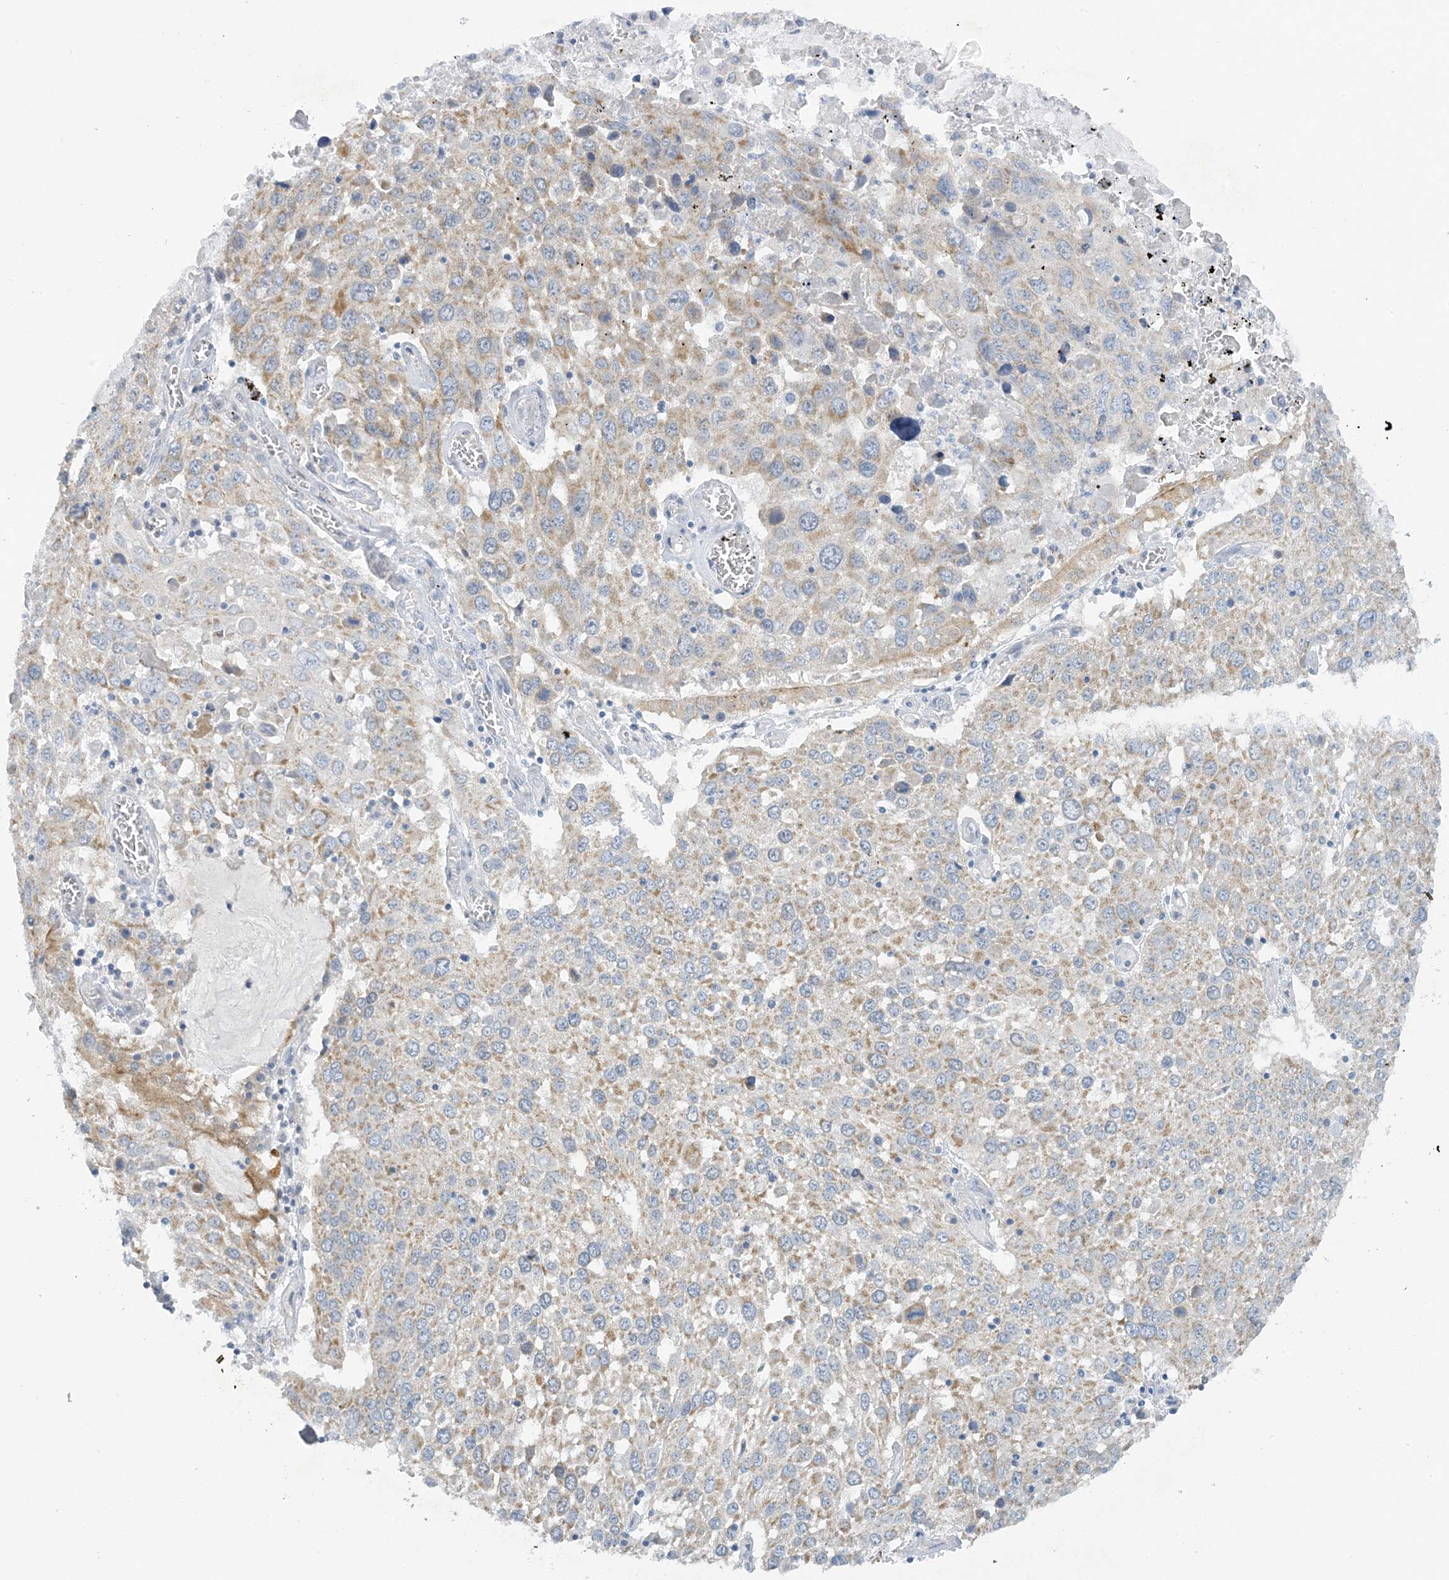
{"staining": {"intensity": "weak", "quantity": "25%-75%", "location": "cytoplasmic/membranous"}, "tissue": "lung cancer", "cell_type": "Tumor cells", "image_type": "cancer", "snomed": [{"axis": "morphology", "description": "Squamous cell carcinoma, NOS"}, {"axis": "topography", "description": "Lung"}], "caption": "Immunohistochemical staining of human squamous cell carcinoma (lung) demonstrates weak cytoplasmic/membranous protein positivity in about 25%-75% of tumor cells.", "gene": "MRPS18A", "patient": {"sex": "male", "age": 65}}